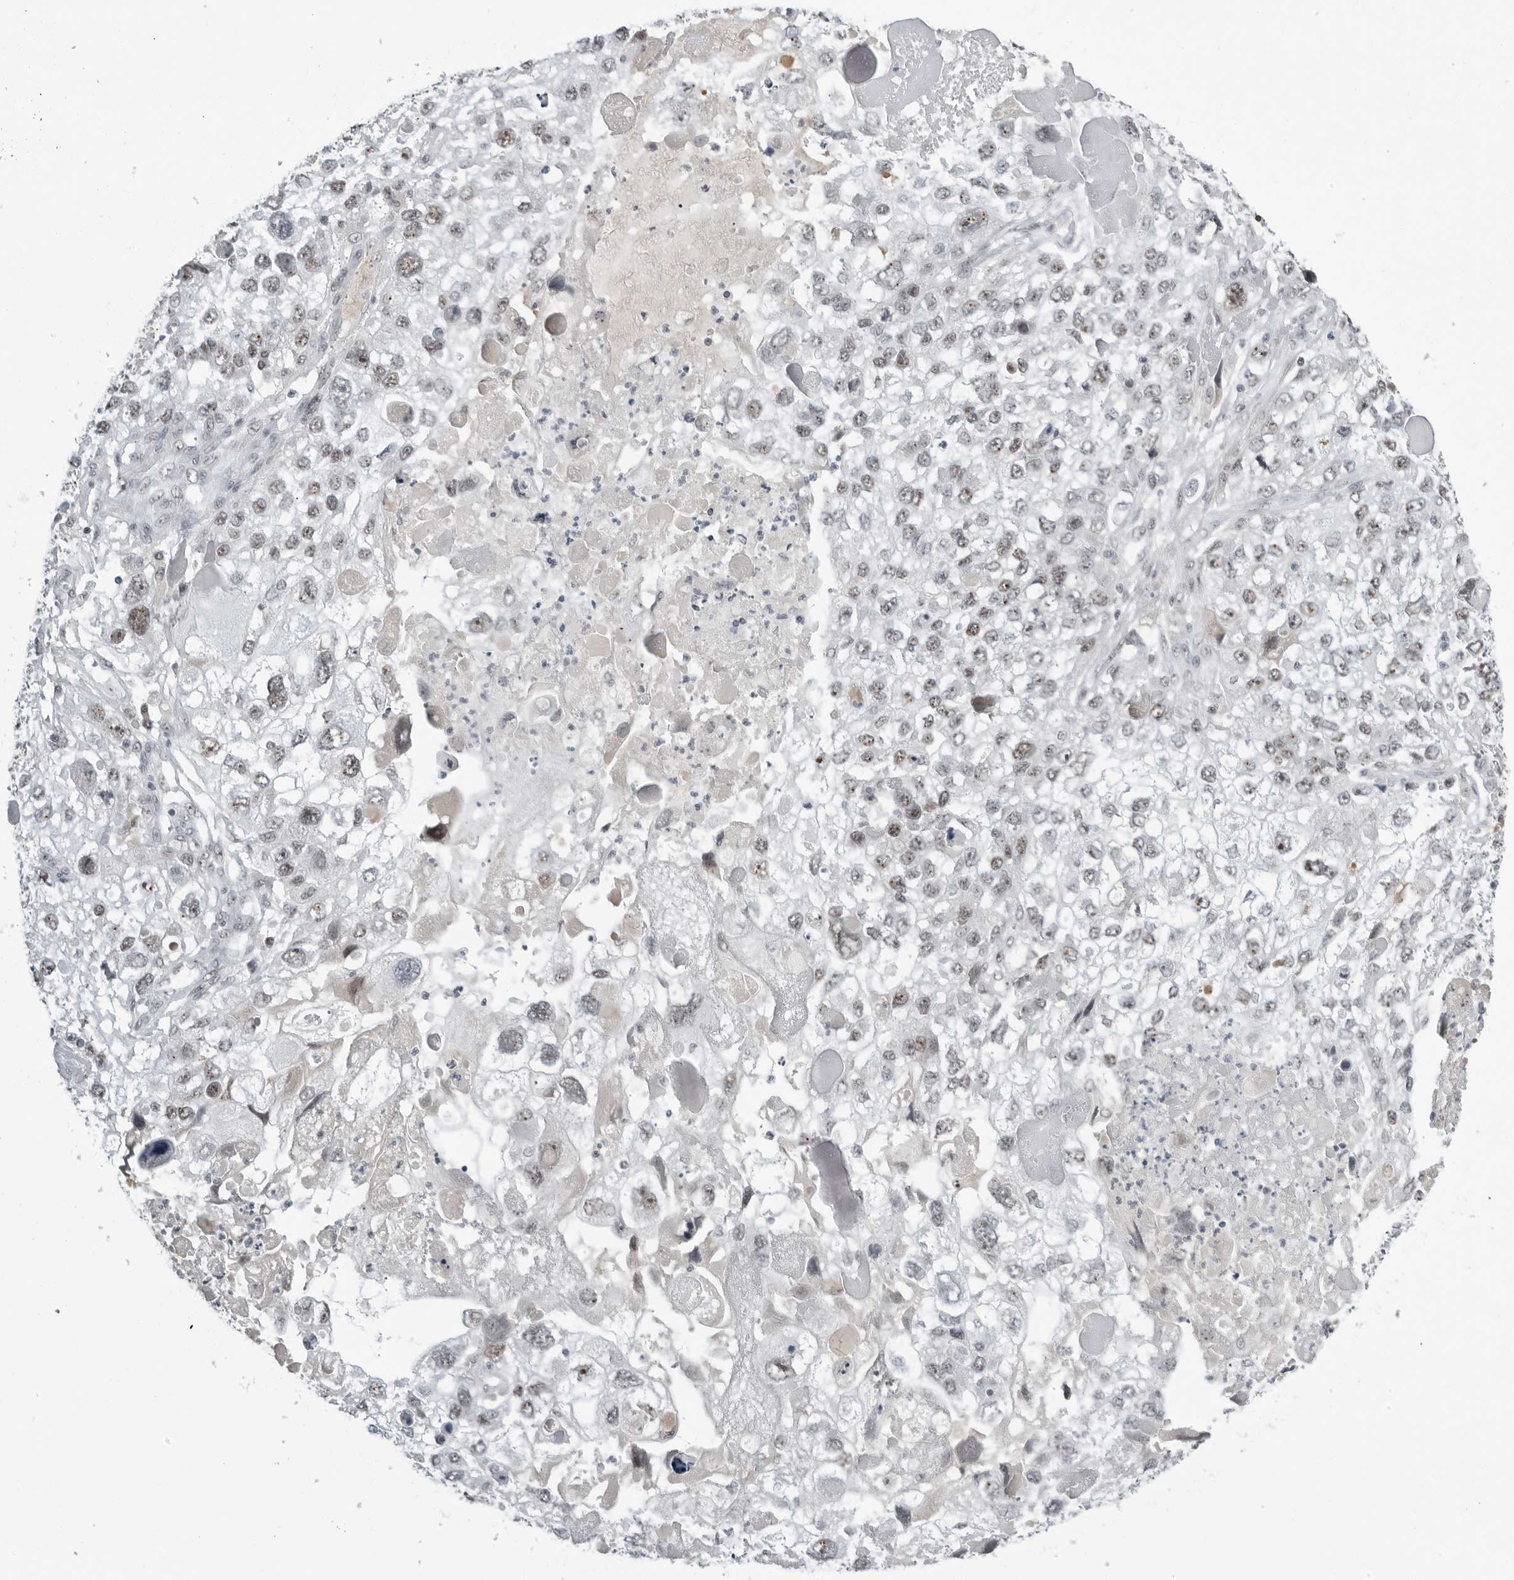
{"staining": {"intensity": "weak", "quantity": "25%-75%", "location": "nuclear"}, "tissue": "endometrial cancer", "cell_type": "Tumor cells", "image_type": "cancer", "snomed": [{"axis": "morphology", "description": "Adenocarcinoma, NOS"}, {"axis": "topography", "description": "Endometrium"}], "caption": "This image exhibits immunohistochemistry (IHC) staining of endometrial adenocarcinoma, with low weak nuclear positivity in approximately 25%-75% of tumor cells.", "gene": "WRAP53", "patient": {"sex": "female", "age": 49}}